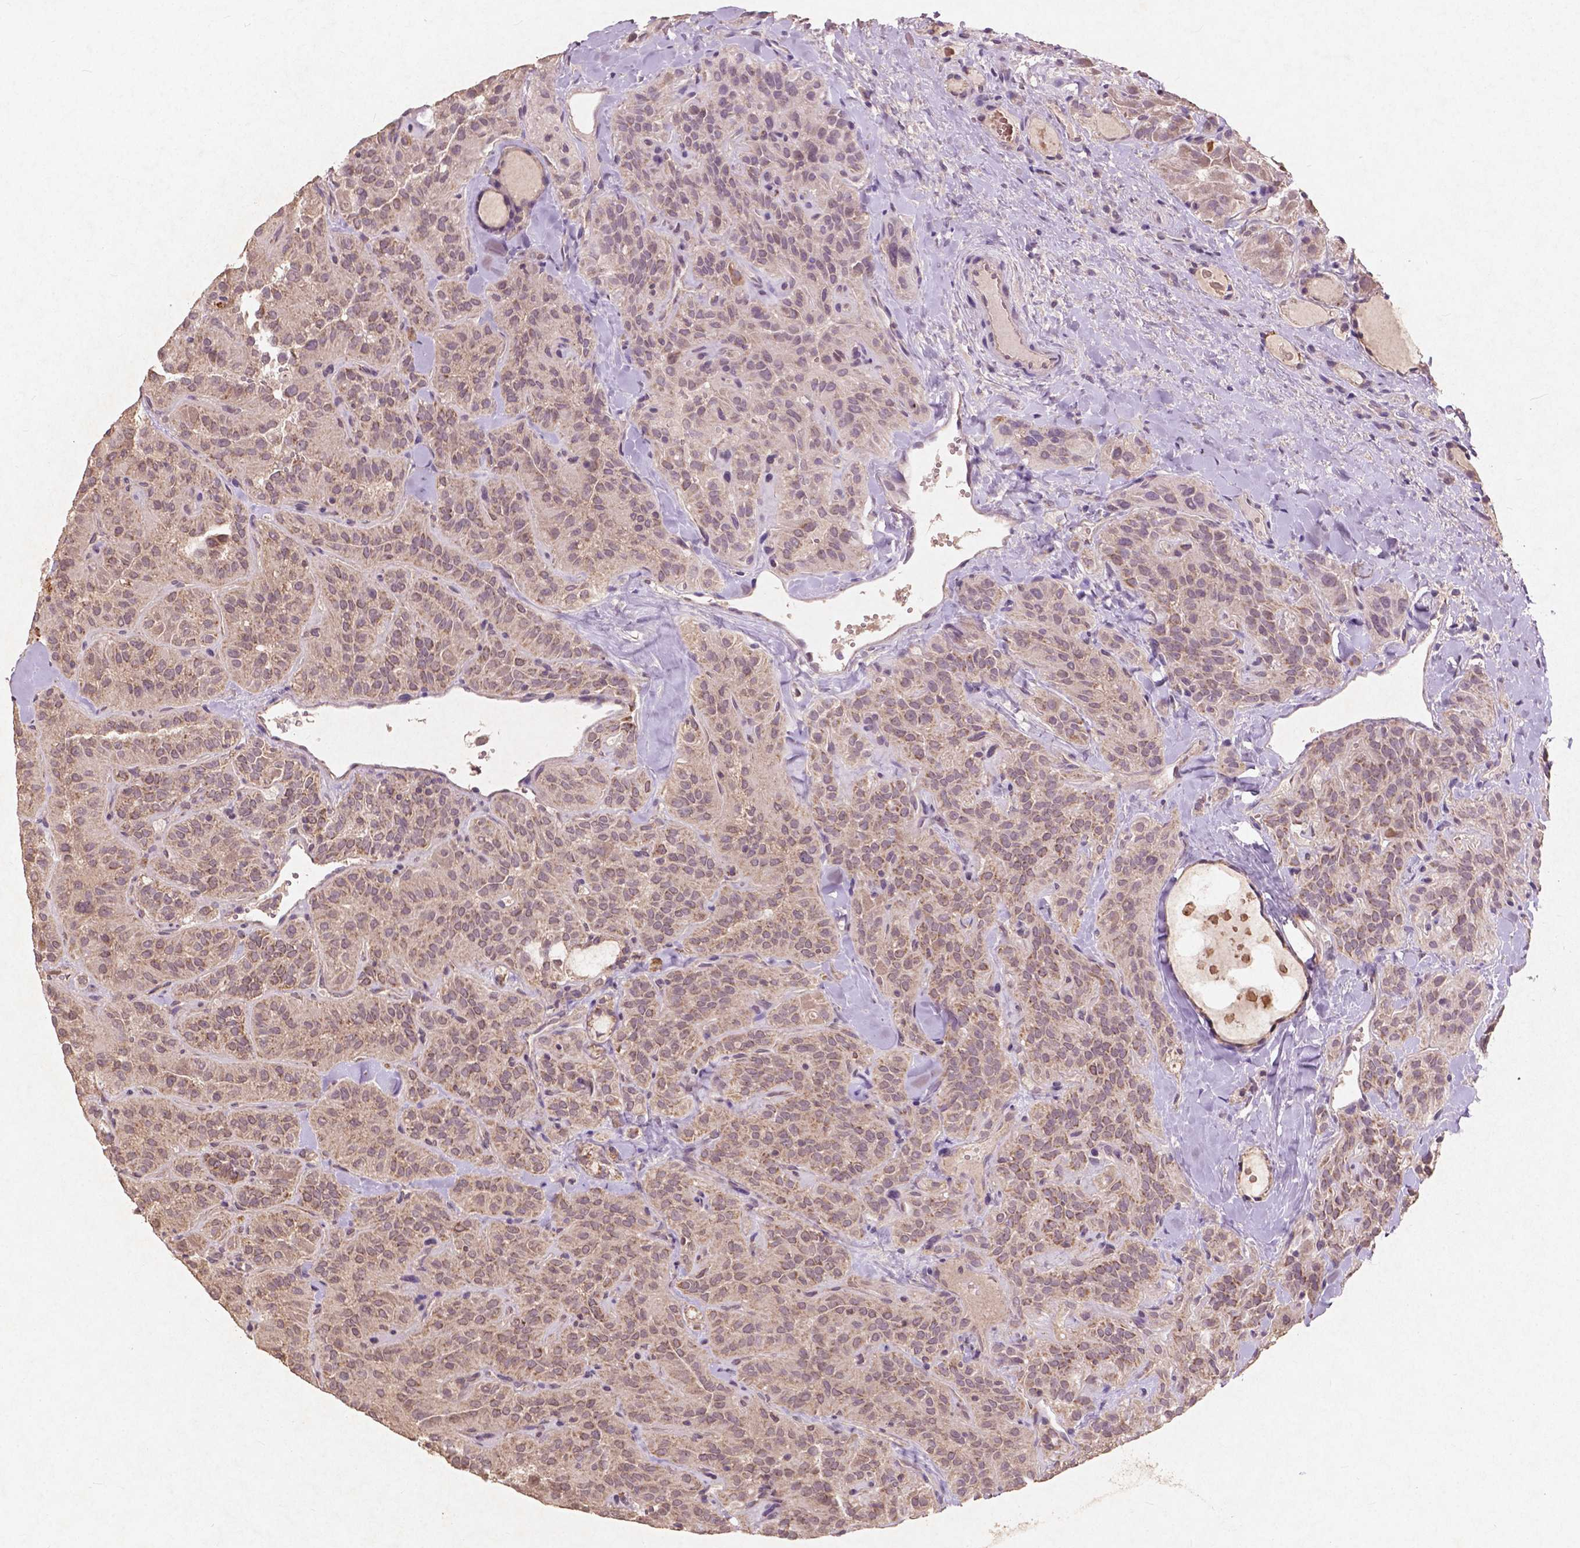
{"staining": {"intensity": "weak", "quantity": ">75%", "location": "cytoplasmic/membranous"}, "tissue": "thyroid cancer", "cell_type": "Tumor cells", "image_type": "cancer", "snomed": [{"axis": "morphology", "description": "Papillary adenocarcinoma, NOS"}, {"axis": "topography", "description": "Thyroid gland"}], "caption": "Thyroid cancer (papillary adenocarcinoma) was stained to show a protein in brown. There is low levels of weak cytoplasmic/membranous staining in about >75% of tumor cells. The protein of interest is stained brown, and the nuclei are stained in blue (DAB IHC with brightfield microscopy, high magnification).", "gene": "ST6GALNAC5", "patient": {"sex": "female", "age": 45}}